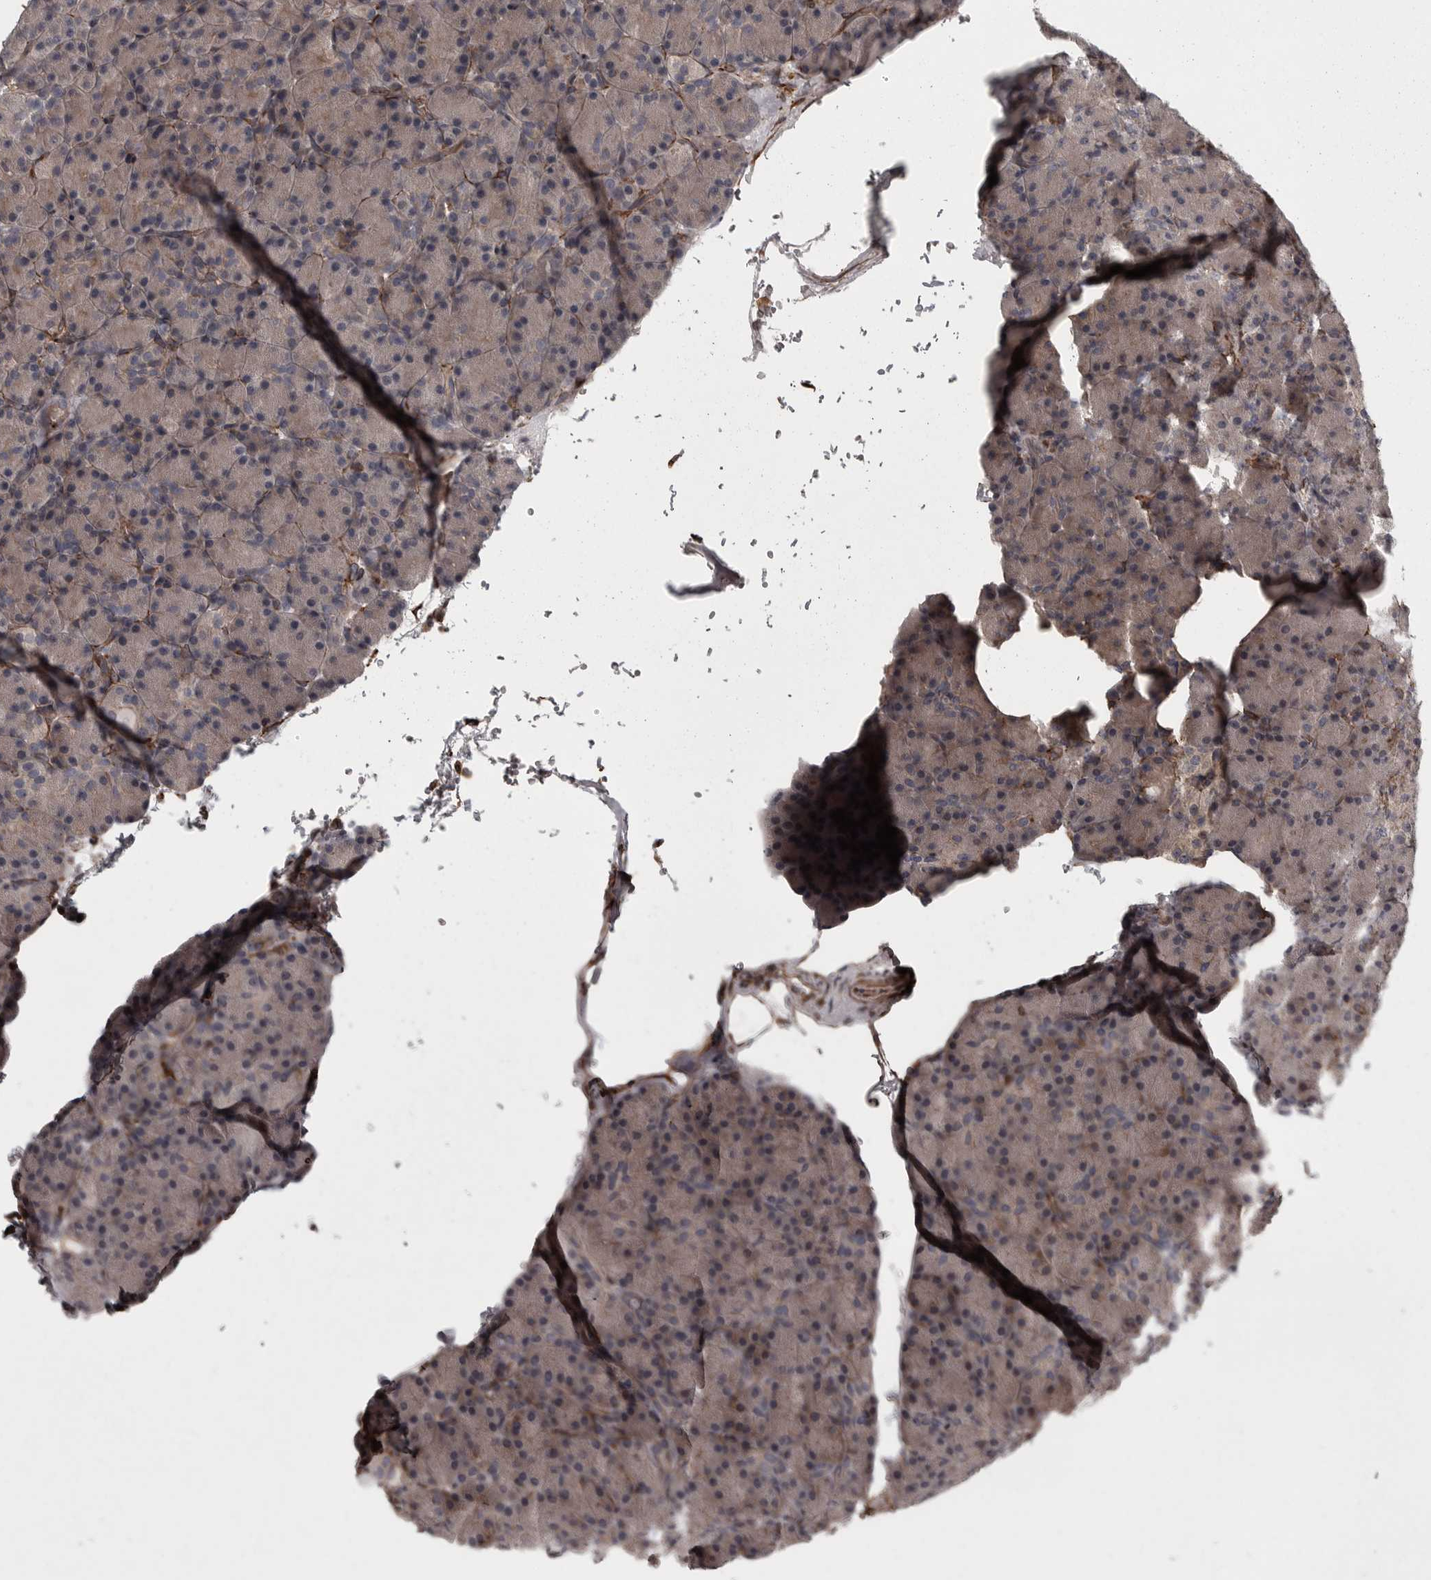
{"staining": {"intensity": "moderate", "quantity": "25%-75%", "location": "cytoplasmic/membranous"}, "tissue": "pancreas", "cell_type": "Exocrine glandular cells", "image_type": "normal", "snomed": [{"axis": "morphology", "description": "Normal tissue, NOS"}, {"axis": "topography", "description": "Pancreas"}], "caption": "High-magnification brightfield microscopy of benign pancreas stained with DAB (brown) and counterstained with hematoxylin (blue). exocrine glandular cells exhibit moderate cytoplasmic/membranous expression is present in about25%-75% of cells.", "gene": "FAAP100", "patient": {"sex": "female", "age": 43}}